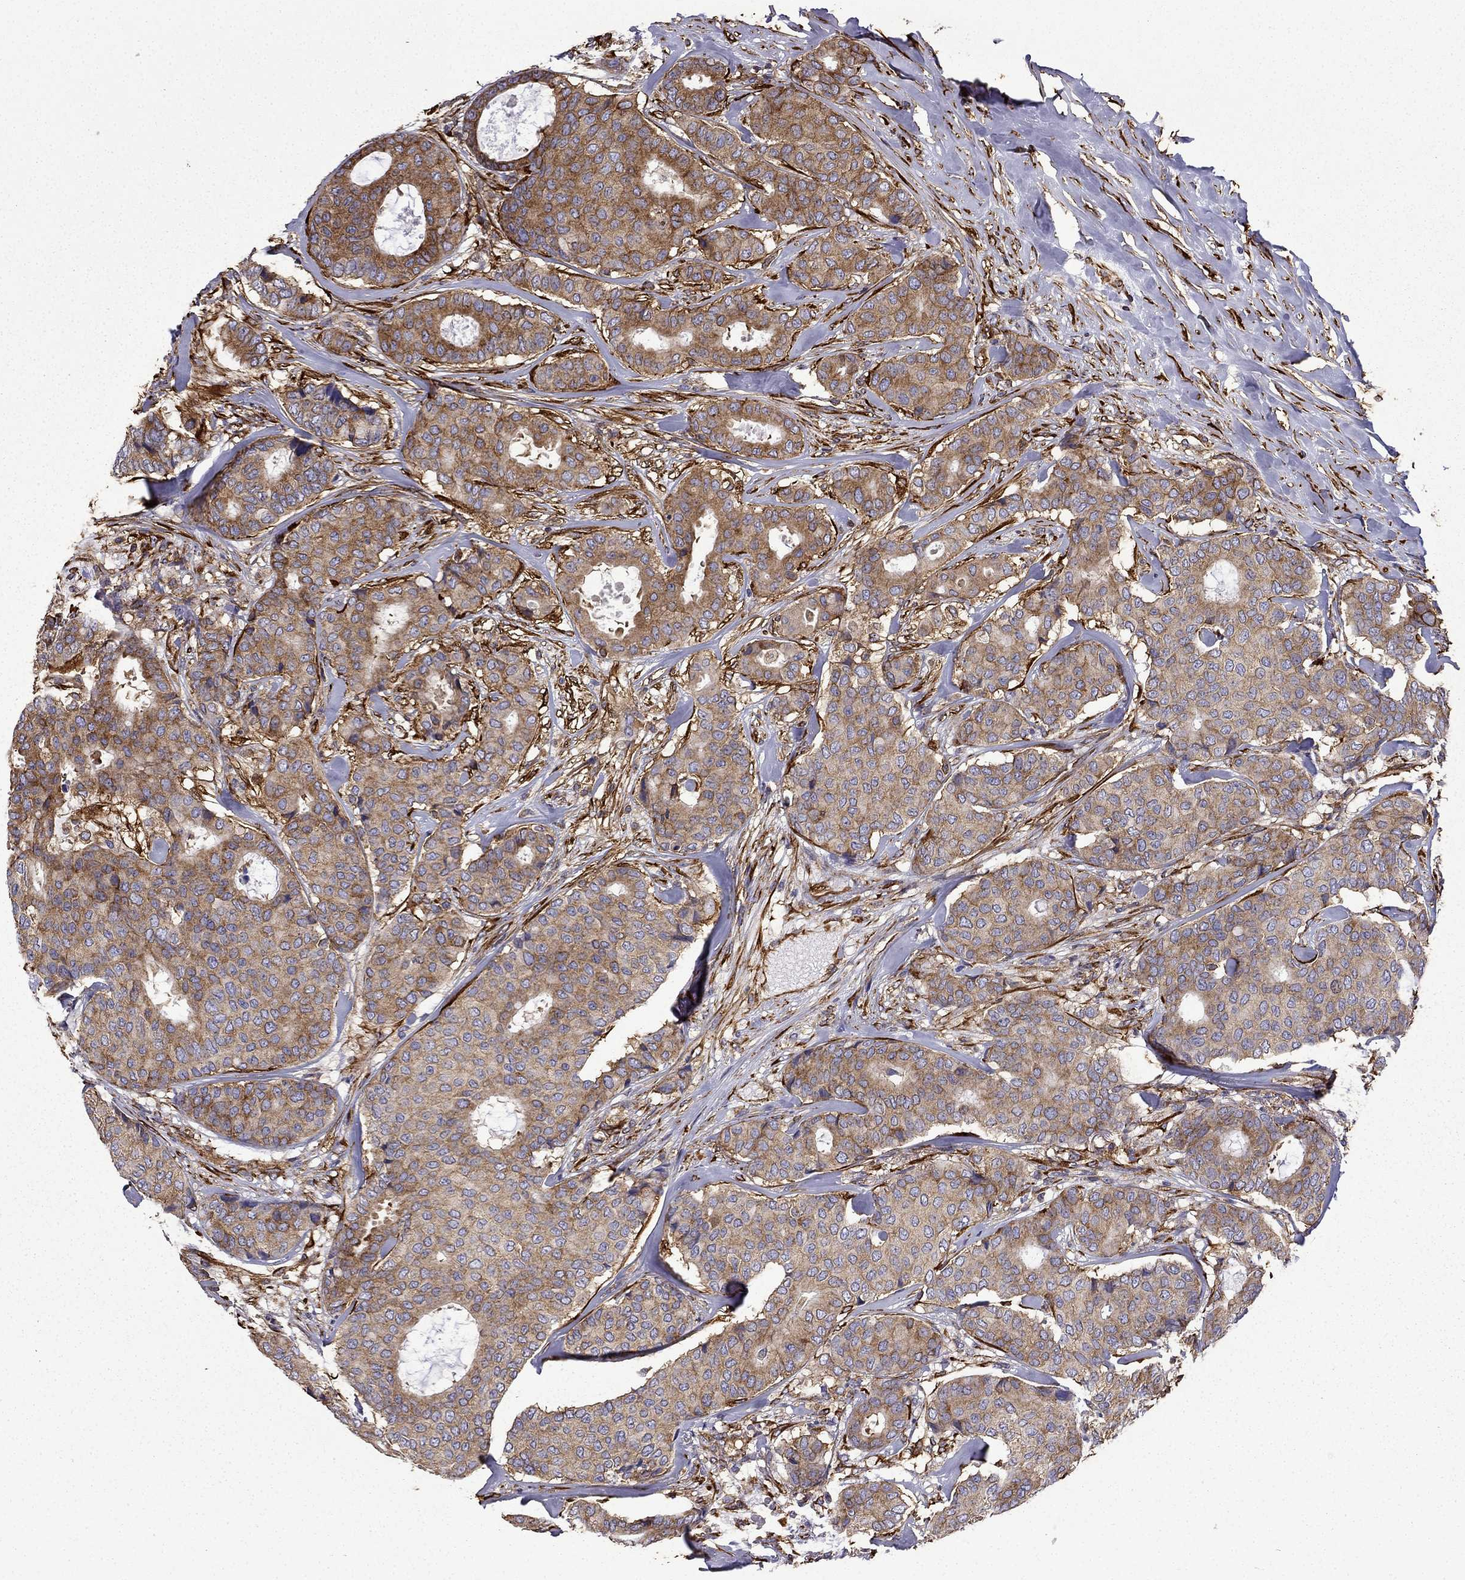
{"staining": {"intensity": "moderate", "quantity": ">75%", "location": "cytoplasmic/membranous"}, "tissue": "breast cancer", "cell_type": "Tumor cells", "image_type": "cancer", "snomed": [{"axis": "morphology", "description": "Duct carcinoma"}, {"axis": "topography", "description": "Breast"}], "caption": "Immunohistochemical staining of human invasive ductal carcinoma (breast) shows medium levels of moderate cytoplasmic/membranous positivity in about >75% of tumor cells. The staining was performed using DAB to visualize the protein expression in brown, while the nuclei were stained in blue with hematoxylin (Magnification: 20x).", "gene": "MAP4", "patient": {"sex": "female", "age": 75}}